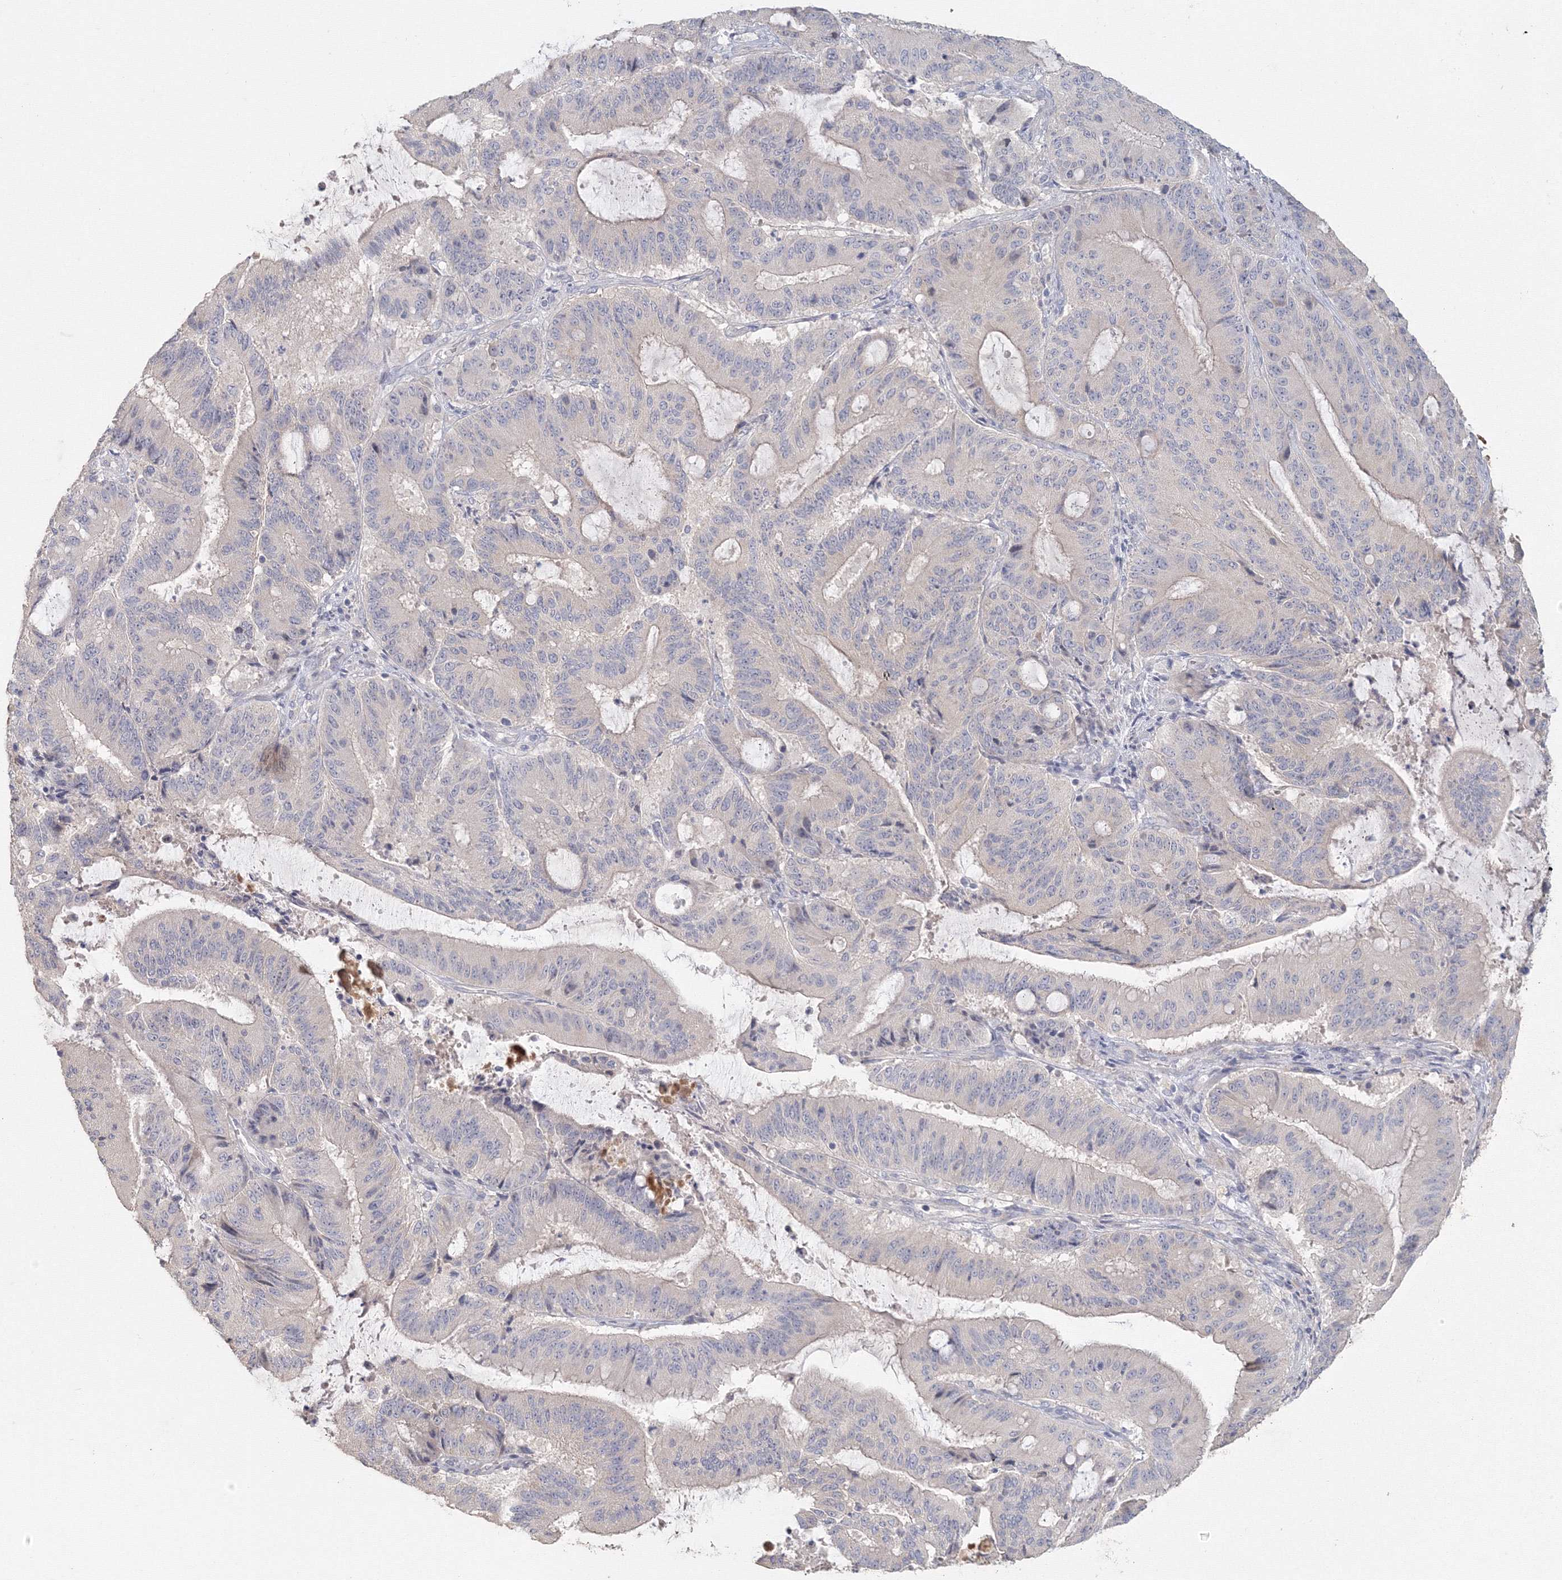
{"staining": {"intensity": "negative", "quantity": "none", "location": "none"}, "tissue": "liver cancer", "cell_type": "Tumor cells", "image_type": "cancer", "snomed": [{"axis": "morphology", "description": "Normal tissue, NOS"}, {"axis": "morphology", "description": "Cholangiocarcinoma"}, {"axis": "topography", "description": "Liver"}, {"axis": "topography", "description": "Peripheral nerve tissue"}], "caption": "Human liver cancer (cholangiocarcinoma) stained for a protein using IHC exhibits no expression in tumor cells.", "gene": "TACC2", "patient": {"sex": "female", "age": 73}}